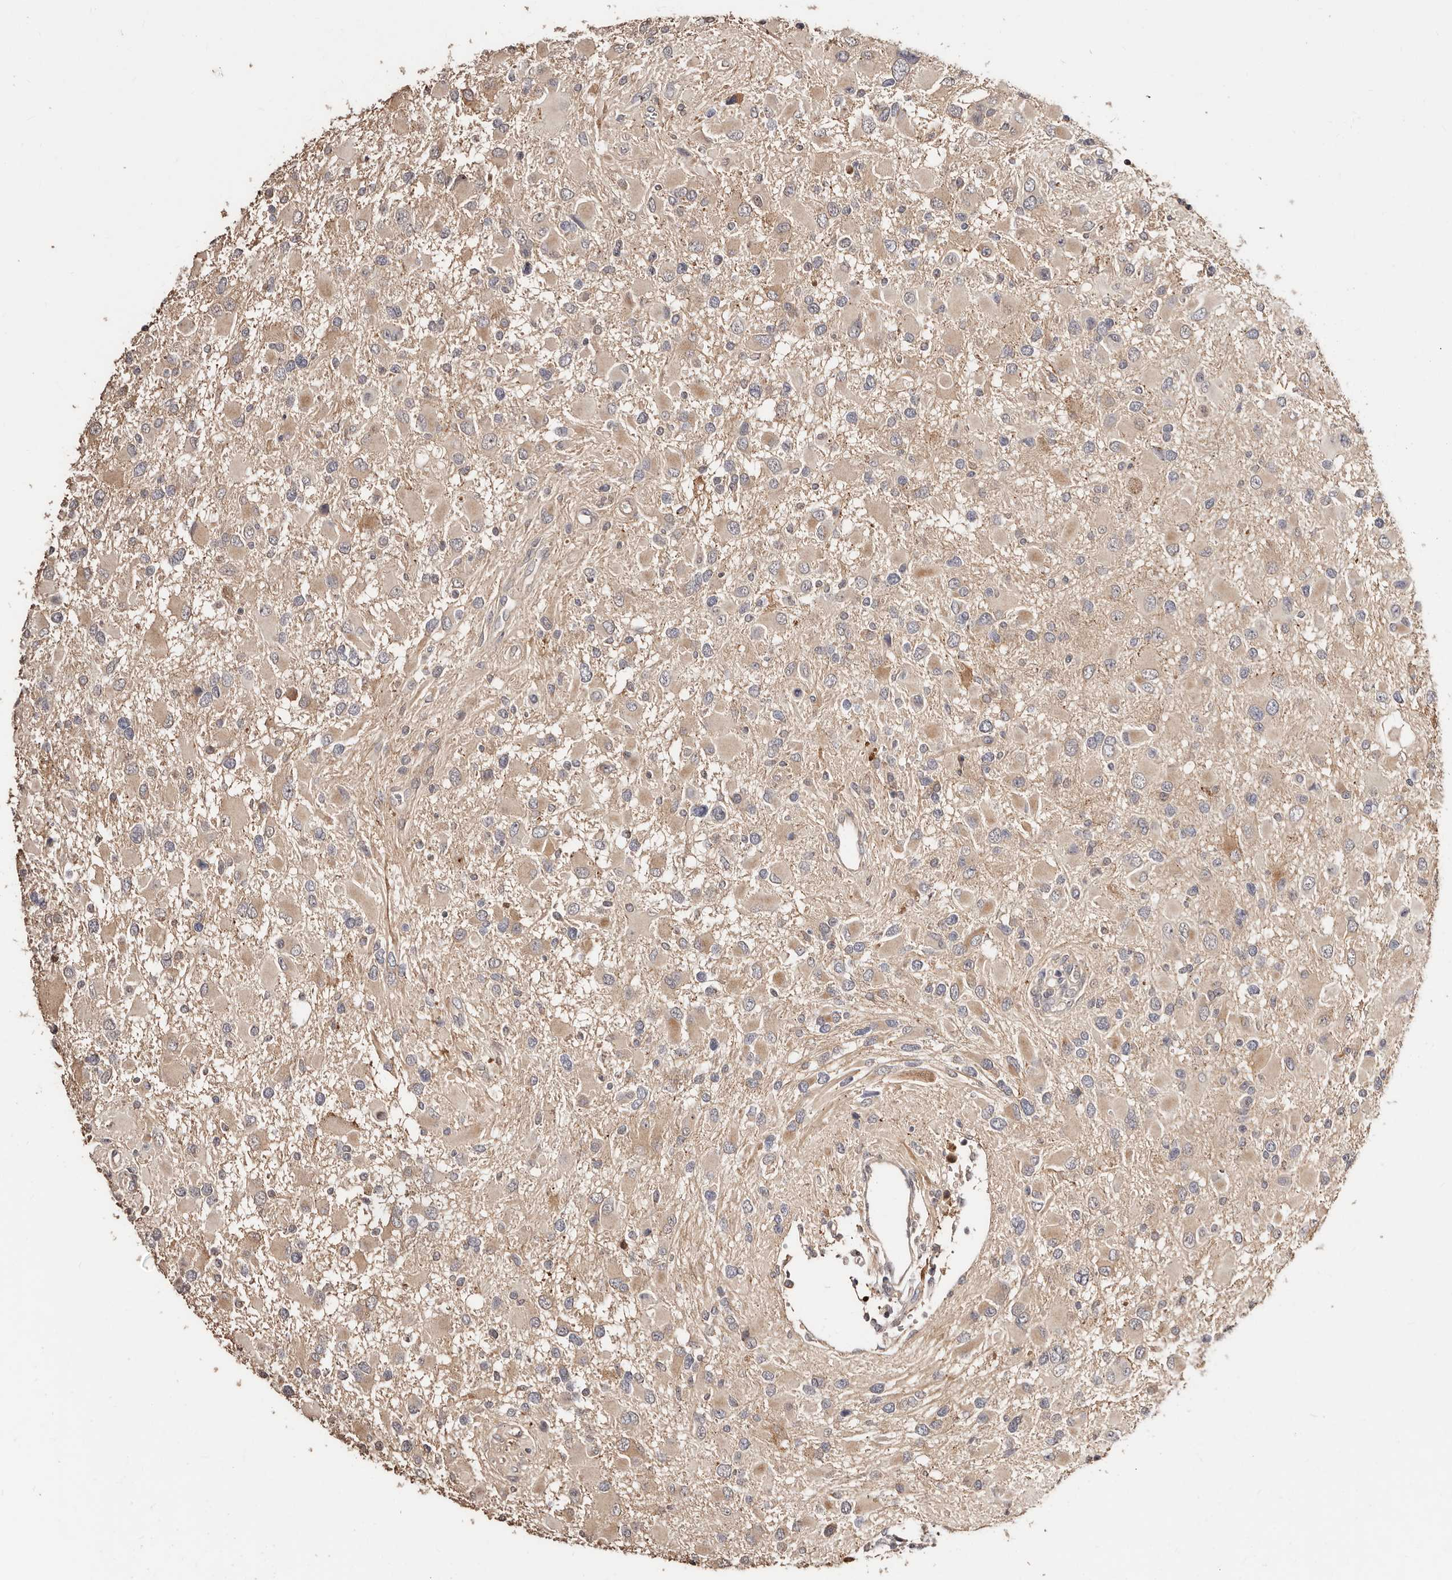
{"staining": {"intensity": "weak", "quantity": "<25%", "location": "cytoplasmic/membranous"}, "tissue": "glioma", "cell_type": "Tumor cells", "image_type": "cancer", "snomed": [{"axis": "morphology", "description": "Glioma, malignant, High grade"}, {"axis": "topography", "description": "Brain"}], "caption": "There is no significant expression in tumor cells of malignant glioma (high-grade).", "gene": "APOL6", "patient": {"sex": "male", "age": 53}}